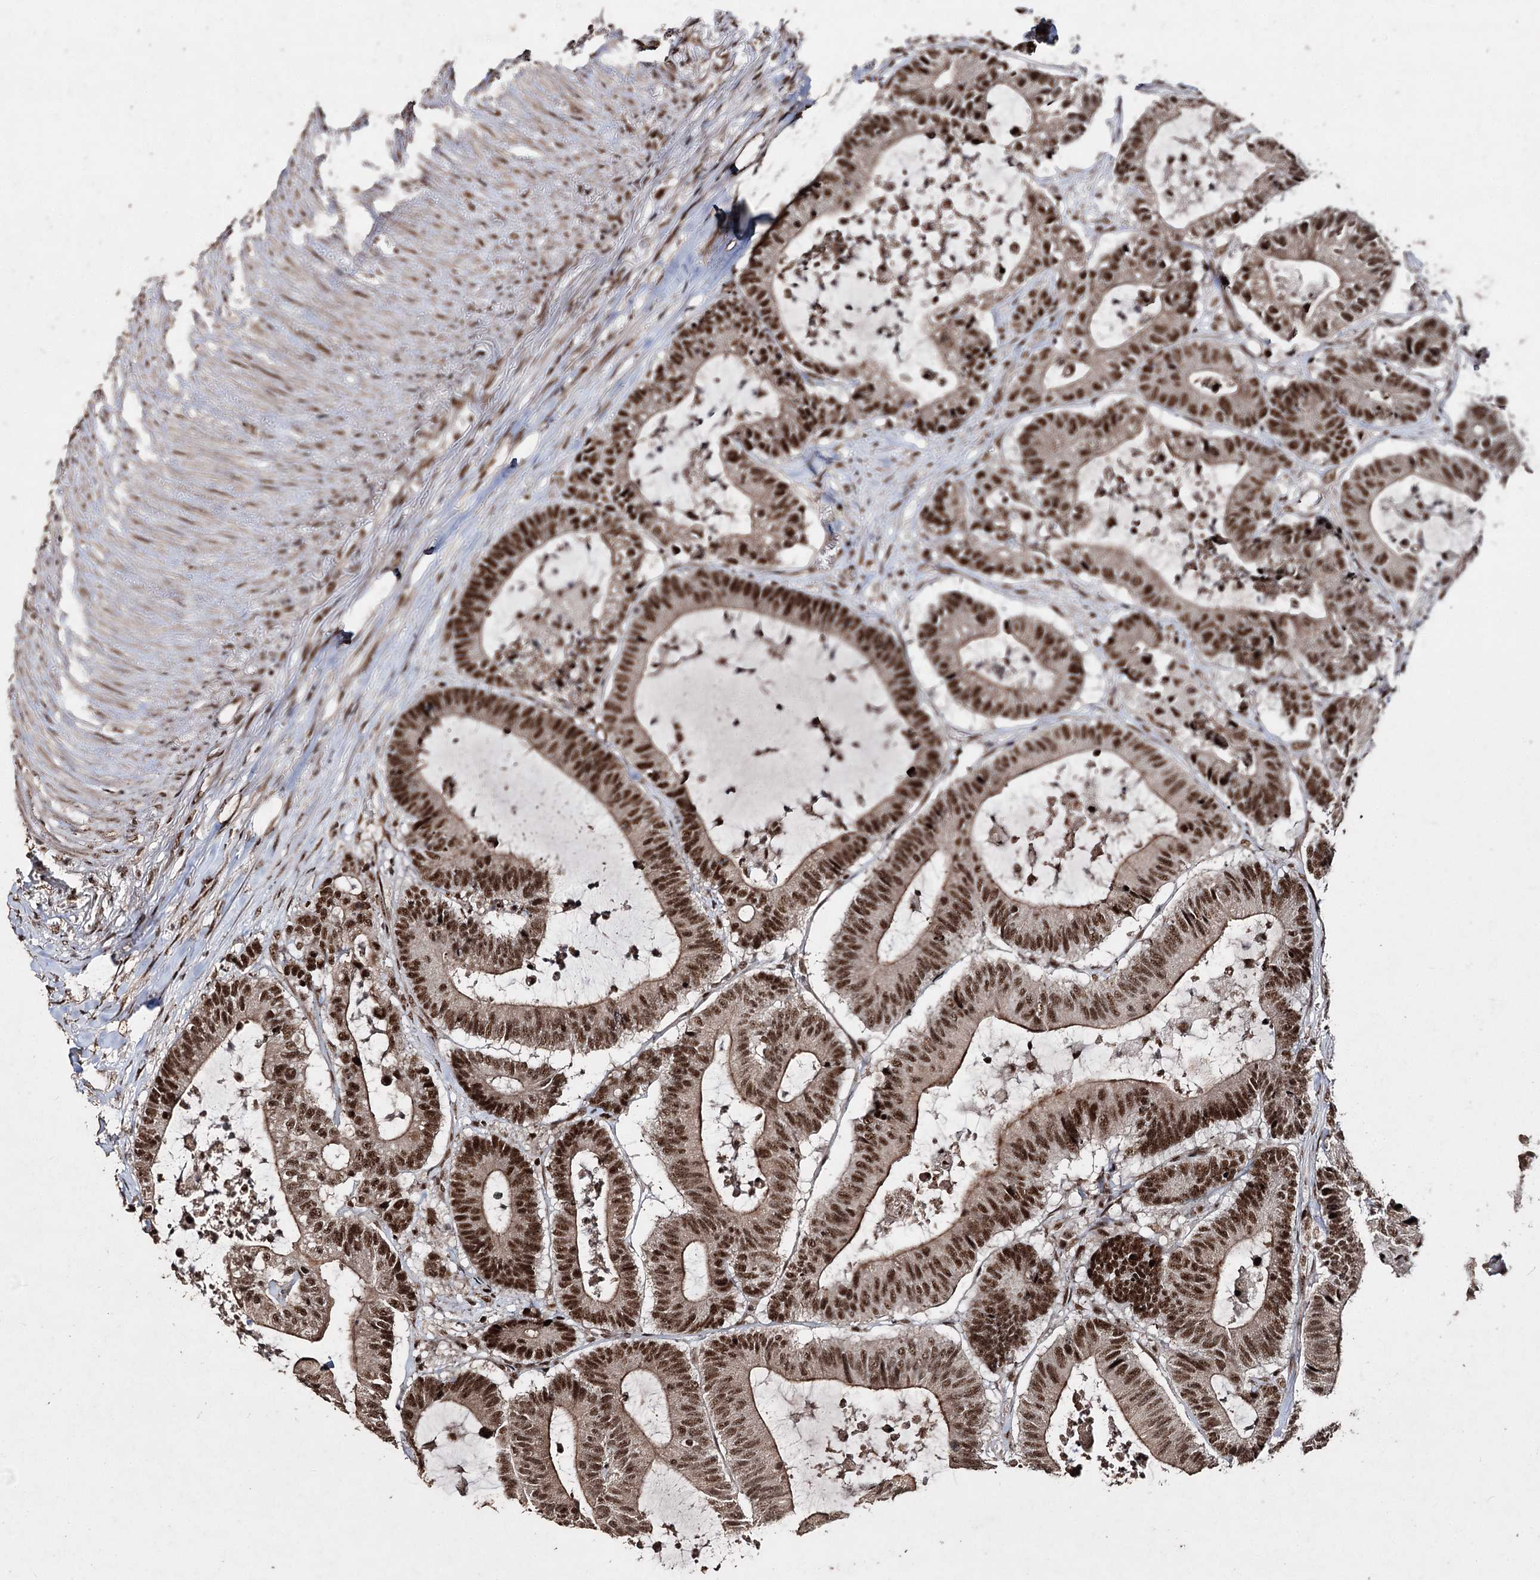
{"staining": {"intensity": "strong", "quantity": ">75%", "location": "nuclear"}, "tissue": "colorectal cancer", "cell_type": "Tumor cells", "image_type": "cancer", "snomed": [{"axis": "morphology", "description": "Adenocarcinoma, NOS"}, {"axis": "topography", "description": "Colon"}], "caption": "Strong nuclear protein expression is appreciated in about >75% of tumor cells in colorectal cancer (adenocarcinoma).", "gene": "U2SURP", "patient": {"sex": "female", "age": 84}}